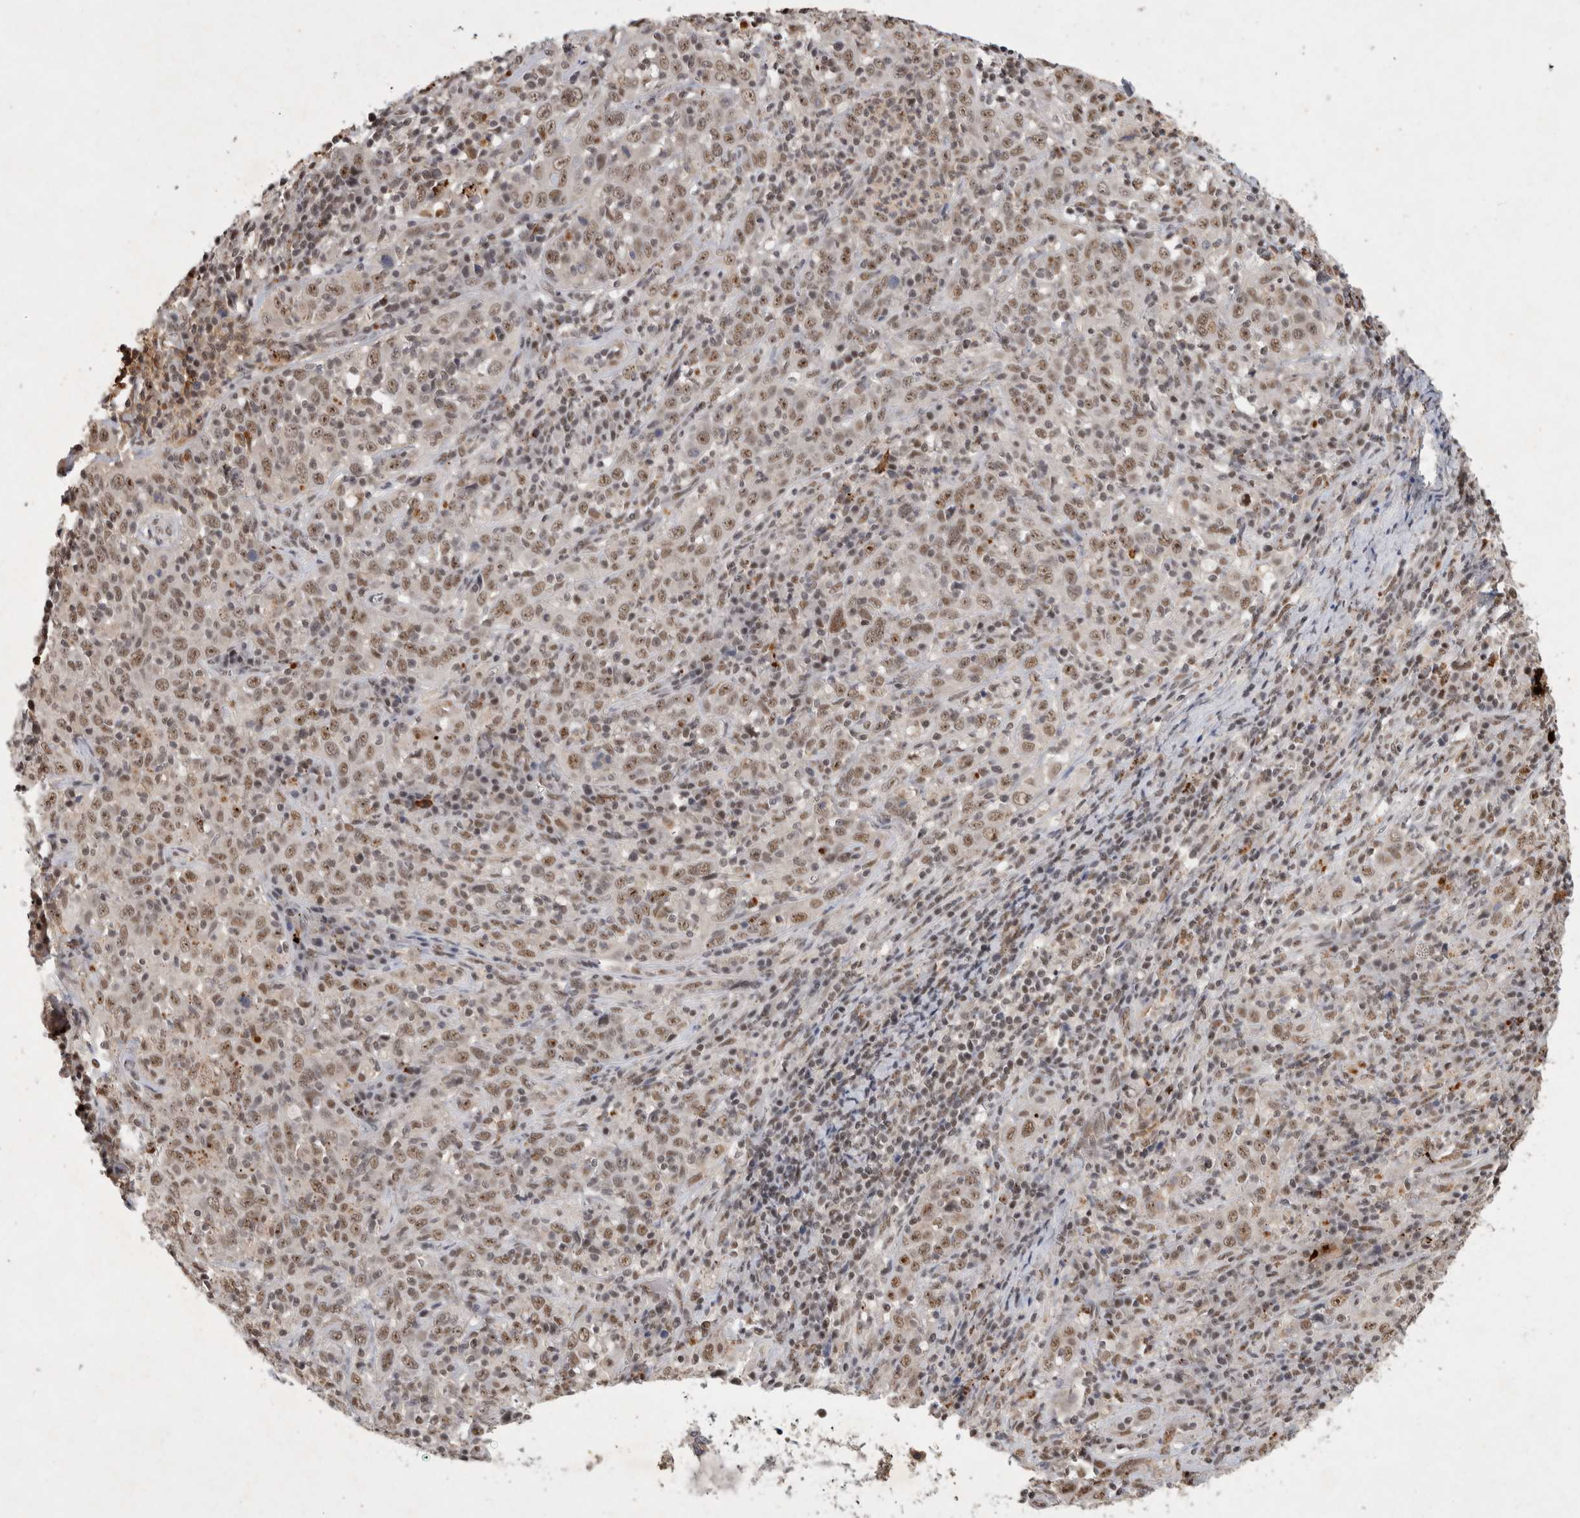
{"staining": {"intensity": "moderate", "quantity": ">75%", "location": "nuclear"}, "tissue": "cervical cancer", "cell_type": "Tumor cells", "image_type": "cancer", "snomed": [{"axis": "morphology", "description": "Squamous cell carcinoma, NOS"}, {"axis": "topography", "description": "Cervix"}], "caption": "About >75% of tumor cells in human cervical cancer (squamous cell carcinoma) show moderate nuclear protein staining as visualized by brown immunohistochemical staining.", "gene": "XRCC5", "patient": {"sex": "female", "age": 46}}